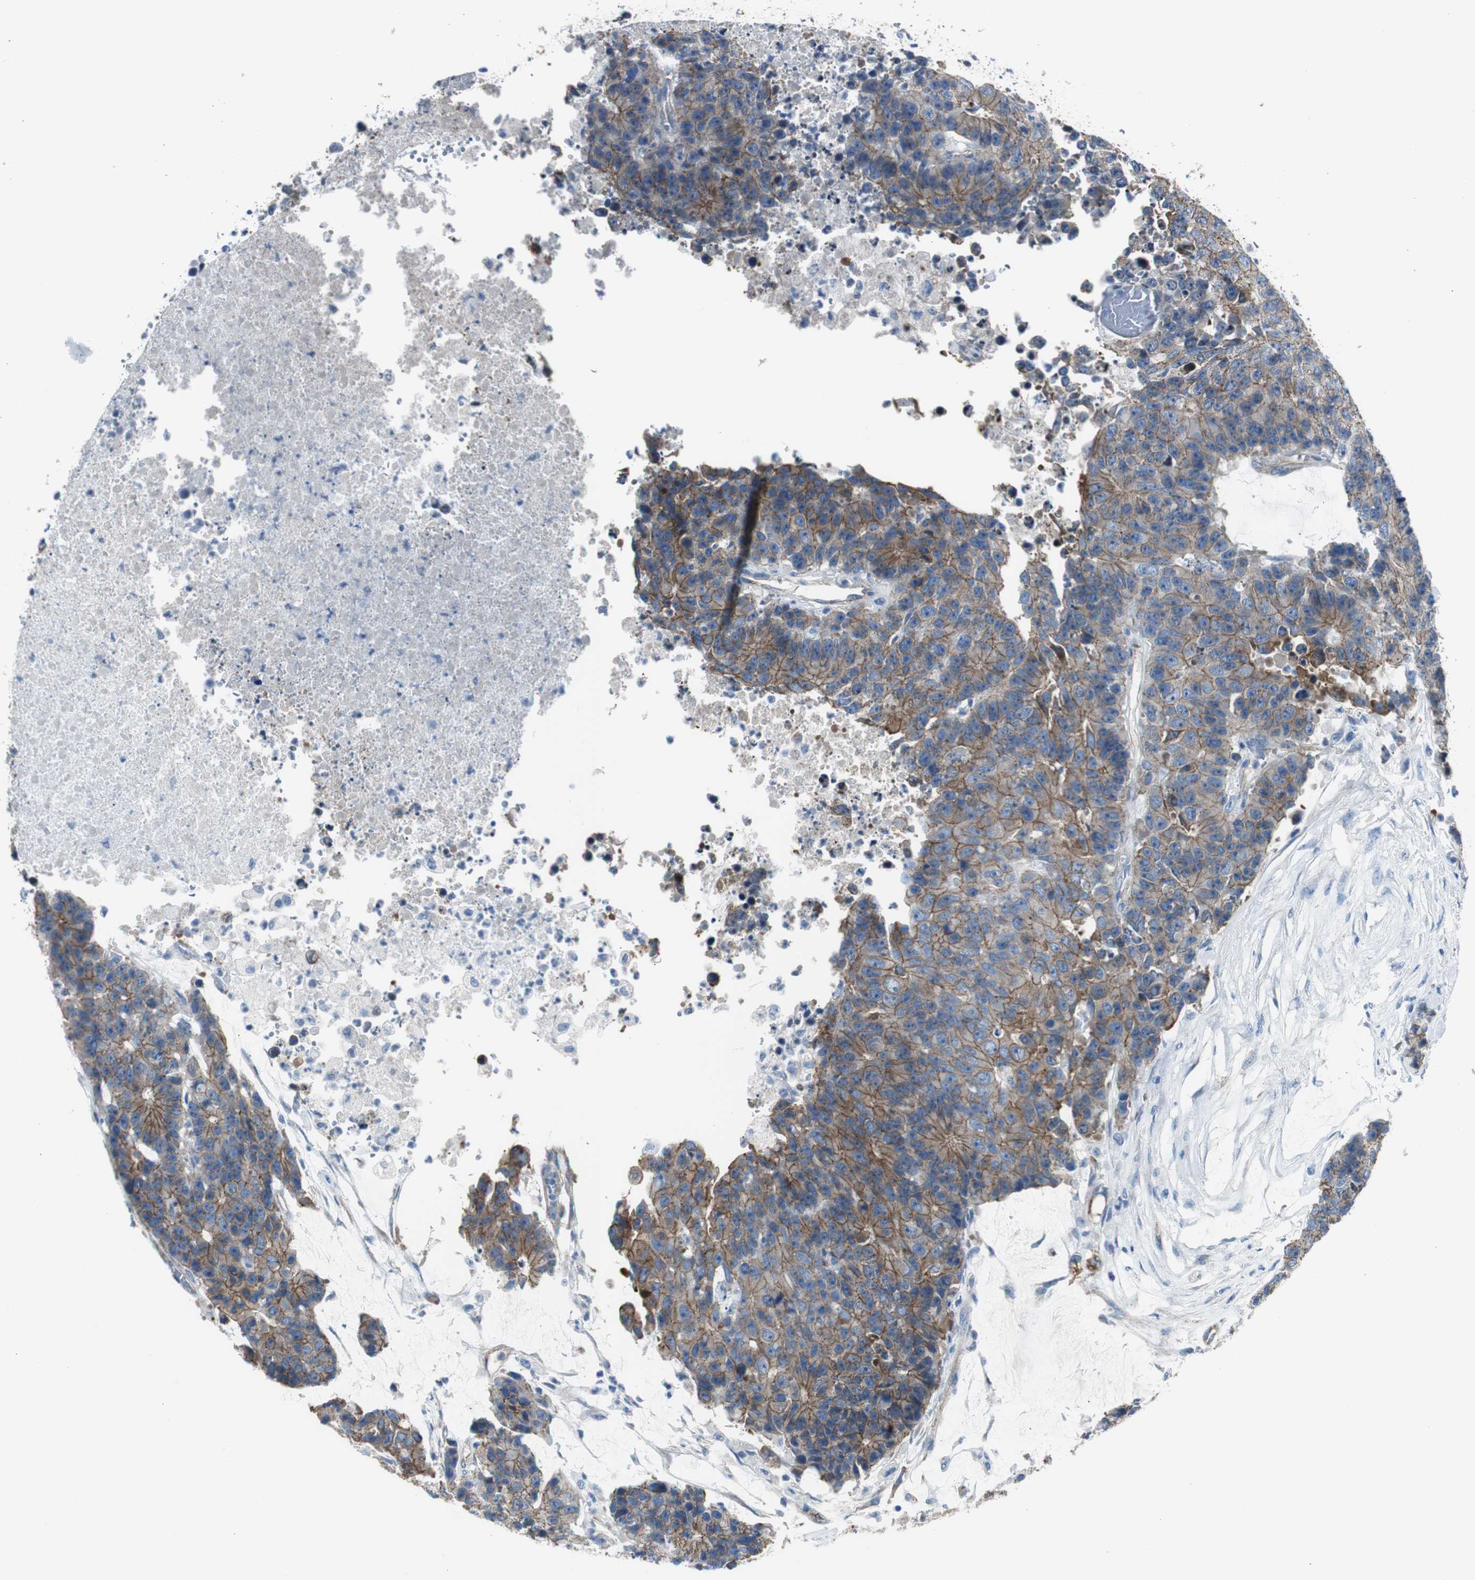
{"staining": {"intensity": "moderate", "quantity": ">75%", "location": "cytoplasmic/membranous"}, "tissue": "colorectal cancer", "cell_type": "Tumor cells", "image_type": "cancer", "snomed": [{"axis": "morphology", "description": "Adenocarcinoma, NOS"}, {"axis": "topography", "description": "Colon"}], "caption": "High-magnification brightfield microscopy of adenocarcinoma (colorectal) stained with DAB (brown) and counterstained with hematoxylin (blue). tumor cells exhibit moderate cytoplasmic/membranous expression is identified in approximately>75% of cells.", "gene": "STXBP4", "patient": {"sex": "female", "age": 86}}